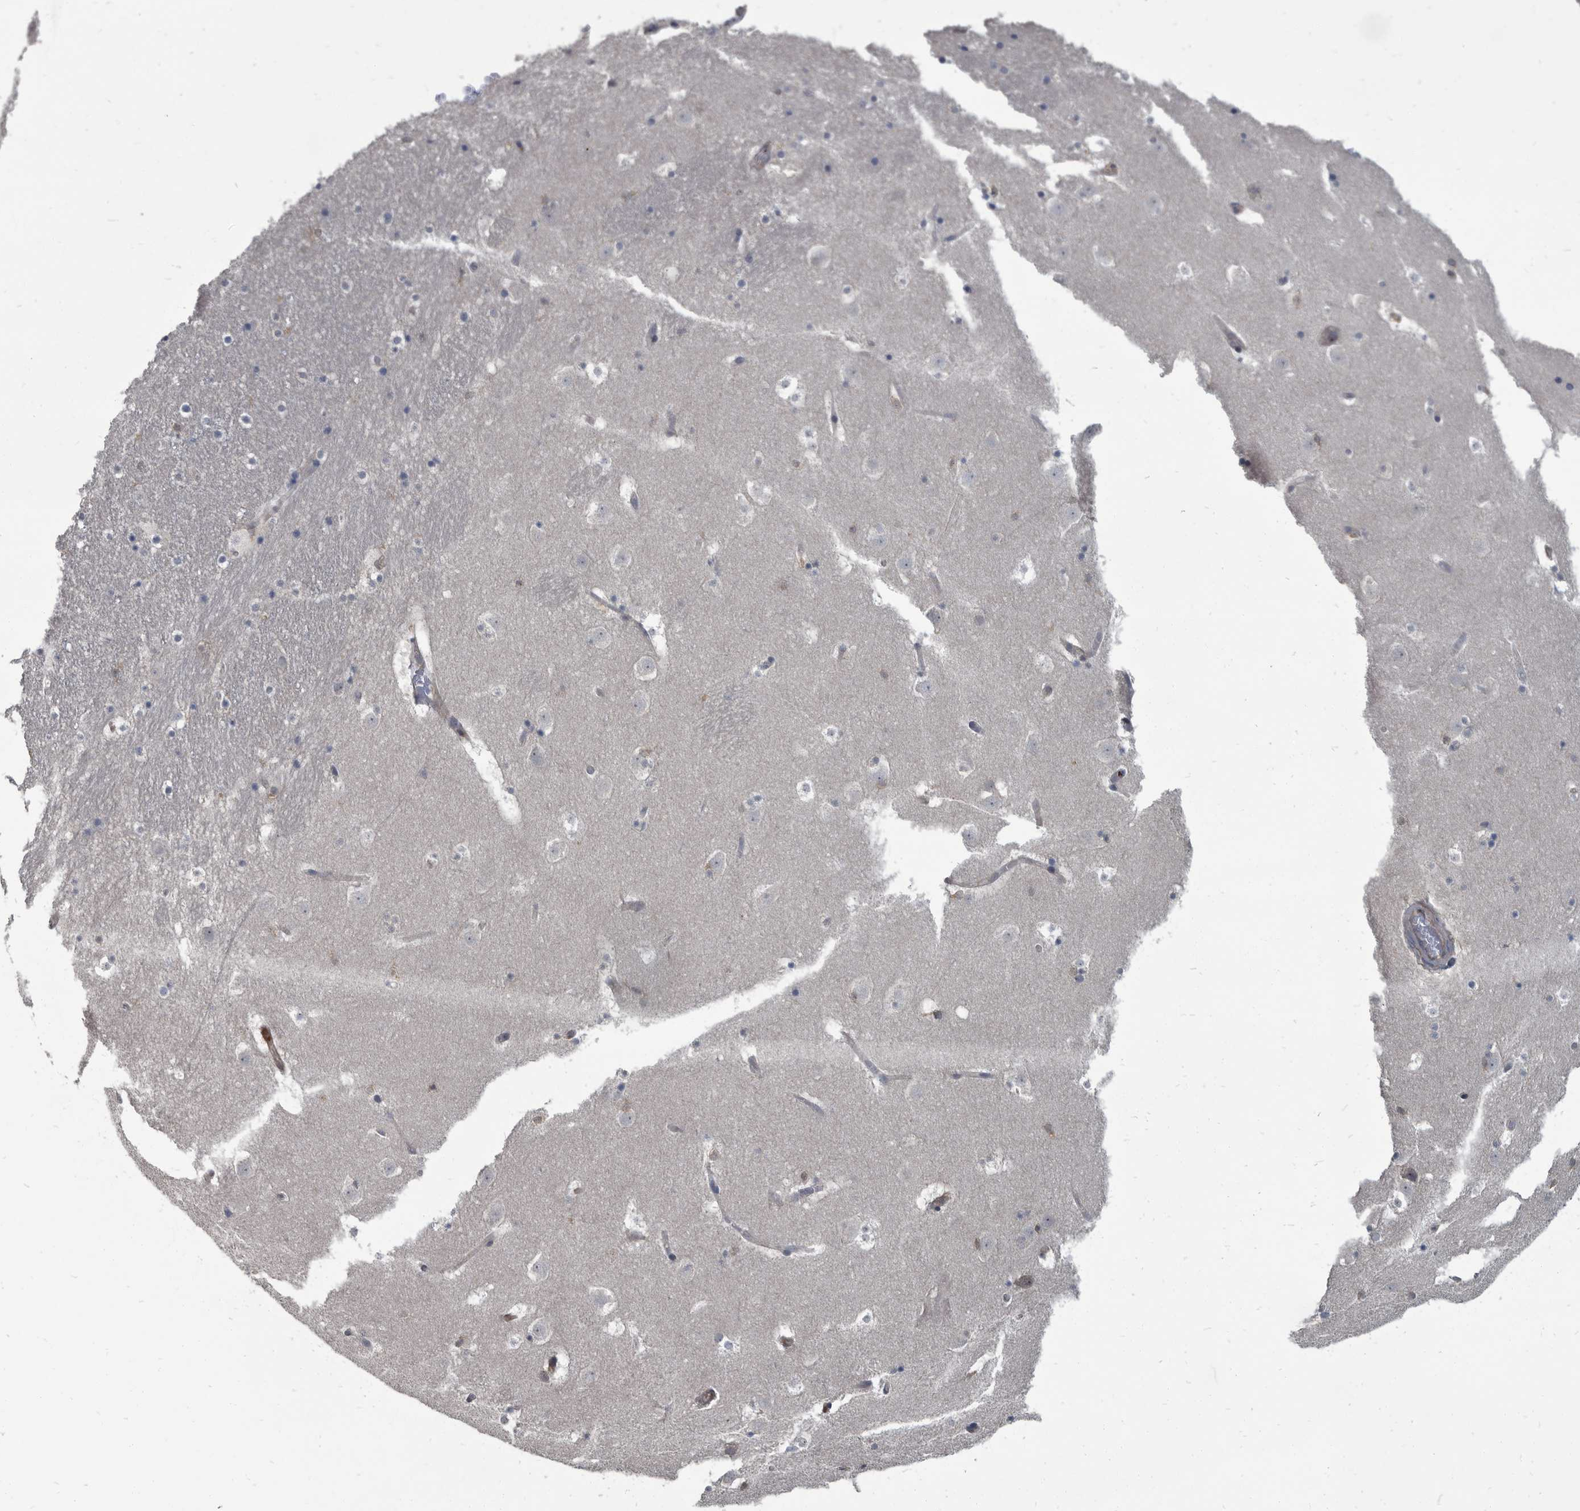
{"staining": {"intensity": "weak", "quantity": "<25%", "location": "cytoplasmic/membranous"}, "tissue": "caudate", "cell_type": "Glial cells", "image_type": "normal", "snomed": [{"axis": "morphology", "description": "Normal tissue, NOS"}, {"axis": "topography", "description": "Lateral ventricle wall"}], "caption": "The immunohistochemistry (IHC) micrograph has no significant staining in glial cells of caudate. (DAB immunohistochemistry (IHC), high magnification).", "gene": "CDV3", "patient": {"sex": "male", "age": 45}}